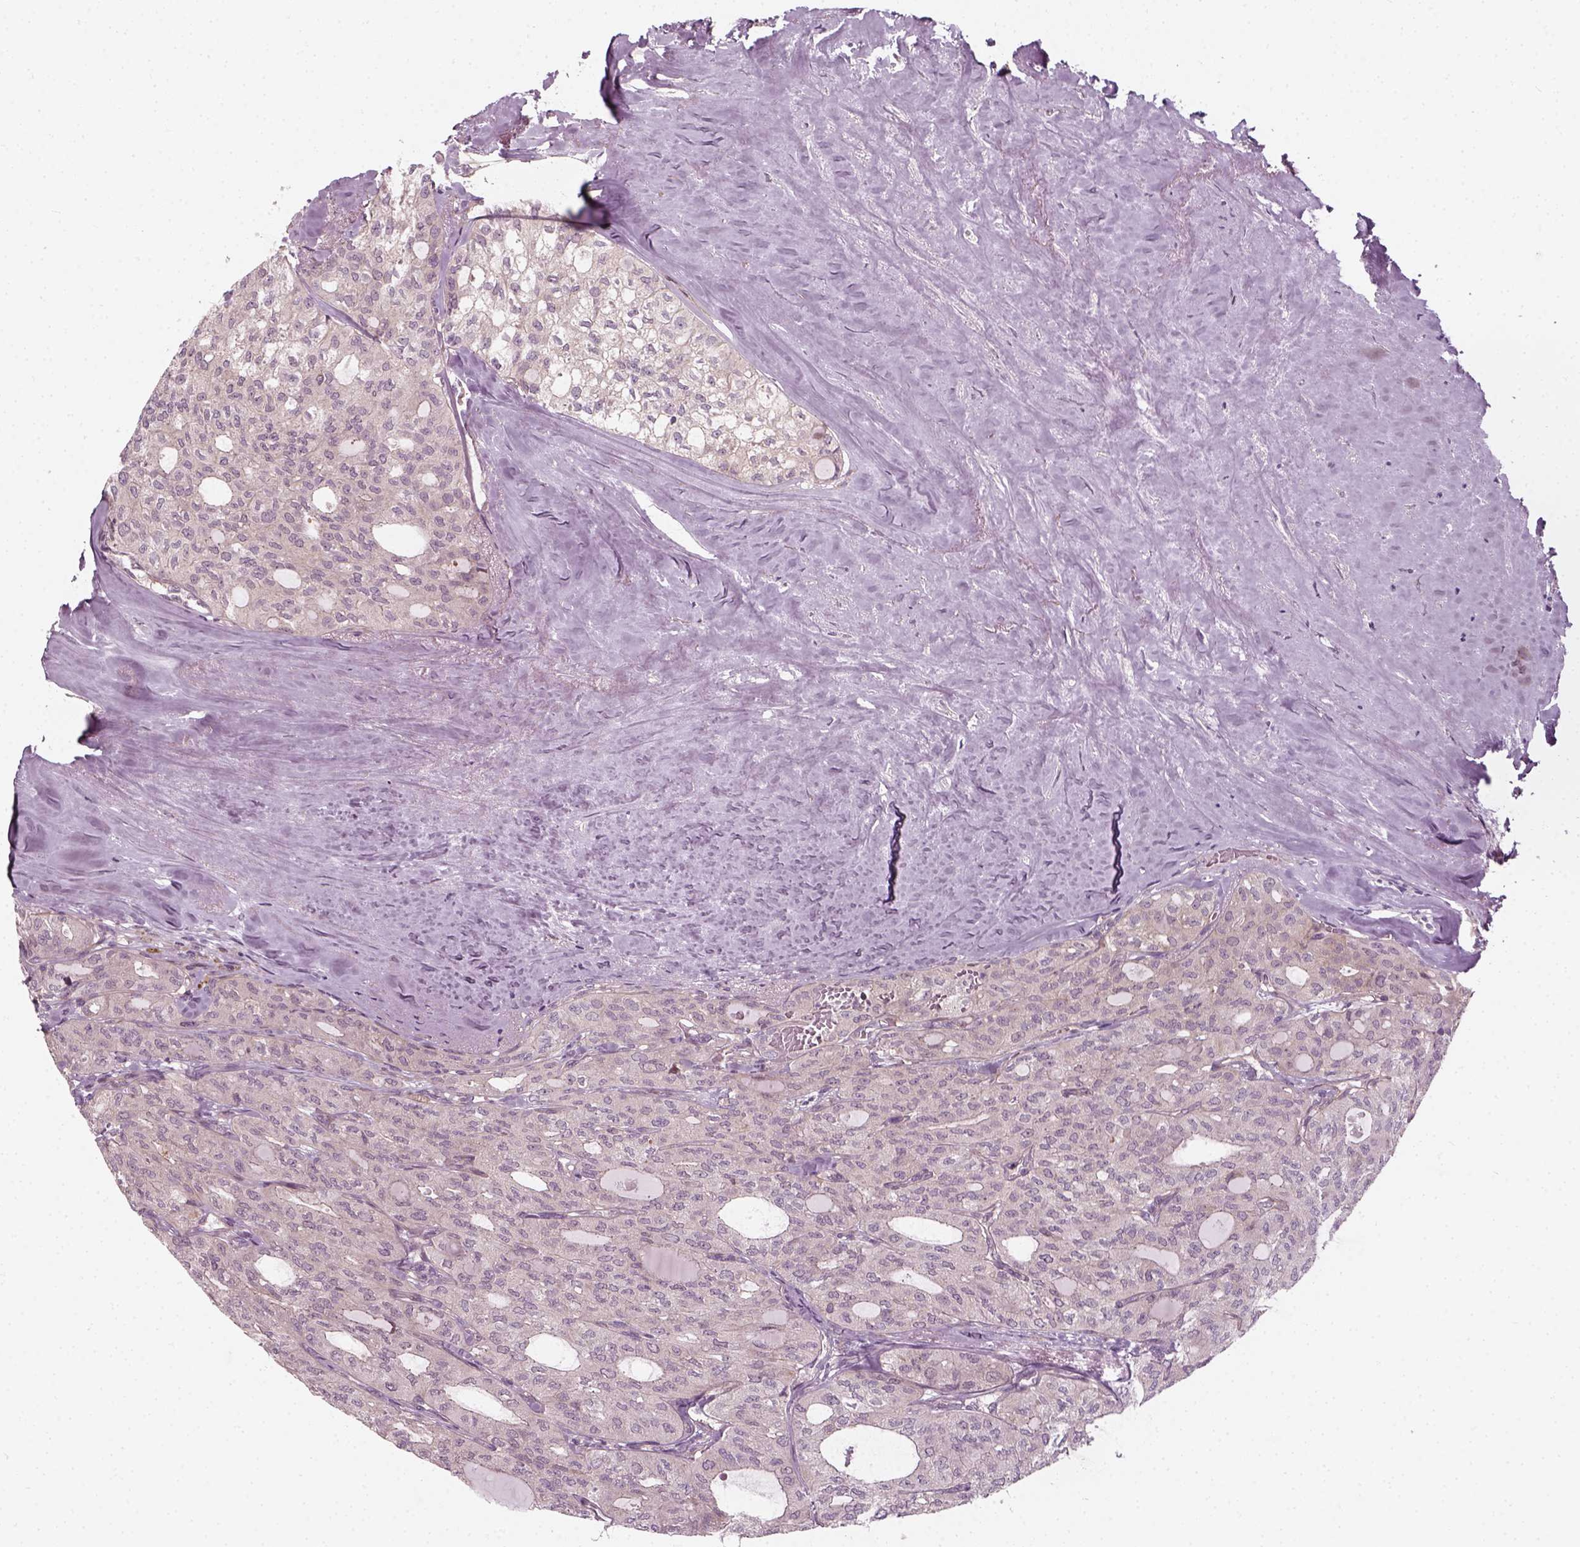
{"staining": {"intensity": "negative", "quantity": "none", "location": "none"}, "tissue": "thyroid cancer", "cell_type": "Tumor cells", "image_type": "cancer", "snomed": [{"axis": "morphology", "description": "Follicular adenoma carcinoma, NOS"}, {"axis": "topography", "description": "Thyroid gland"}], "caption": "IHC micrograph of follicular adenoma carcinoma (thyroid) stained for a protein (brown), which exhibits no positivity in tumor cells.", "gene": "DNASE1L1", "patient": {"sex": "male", "age": 75}}